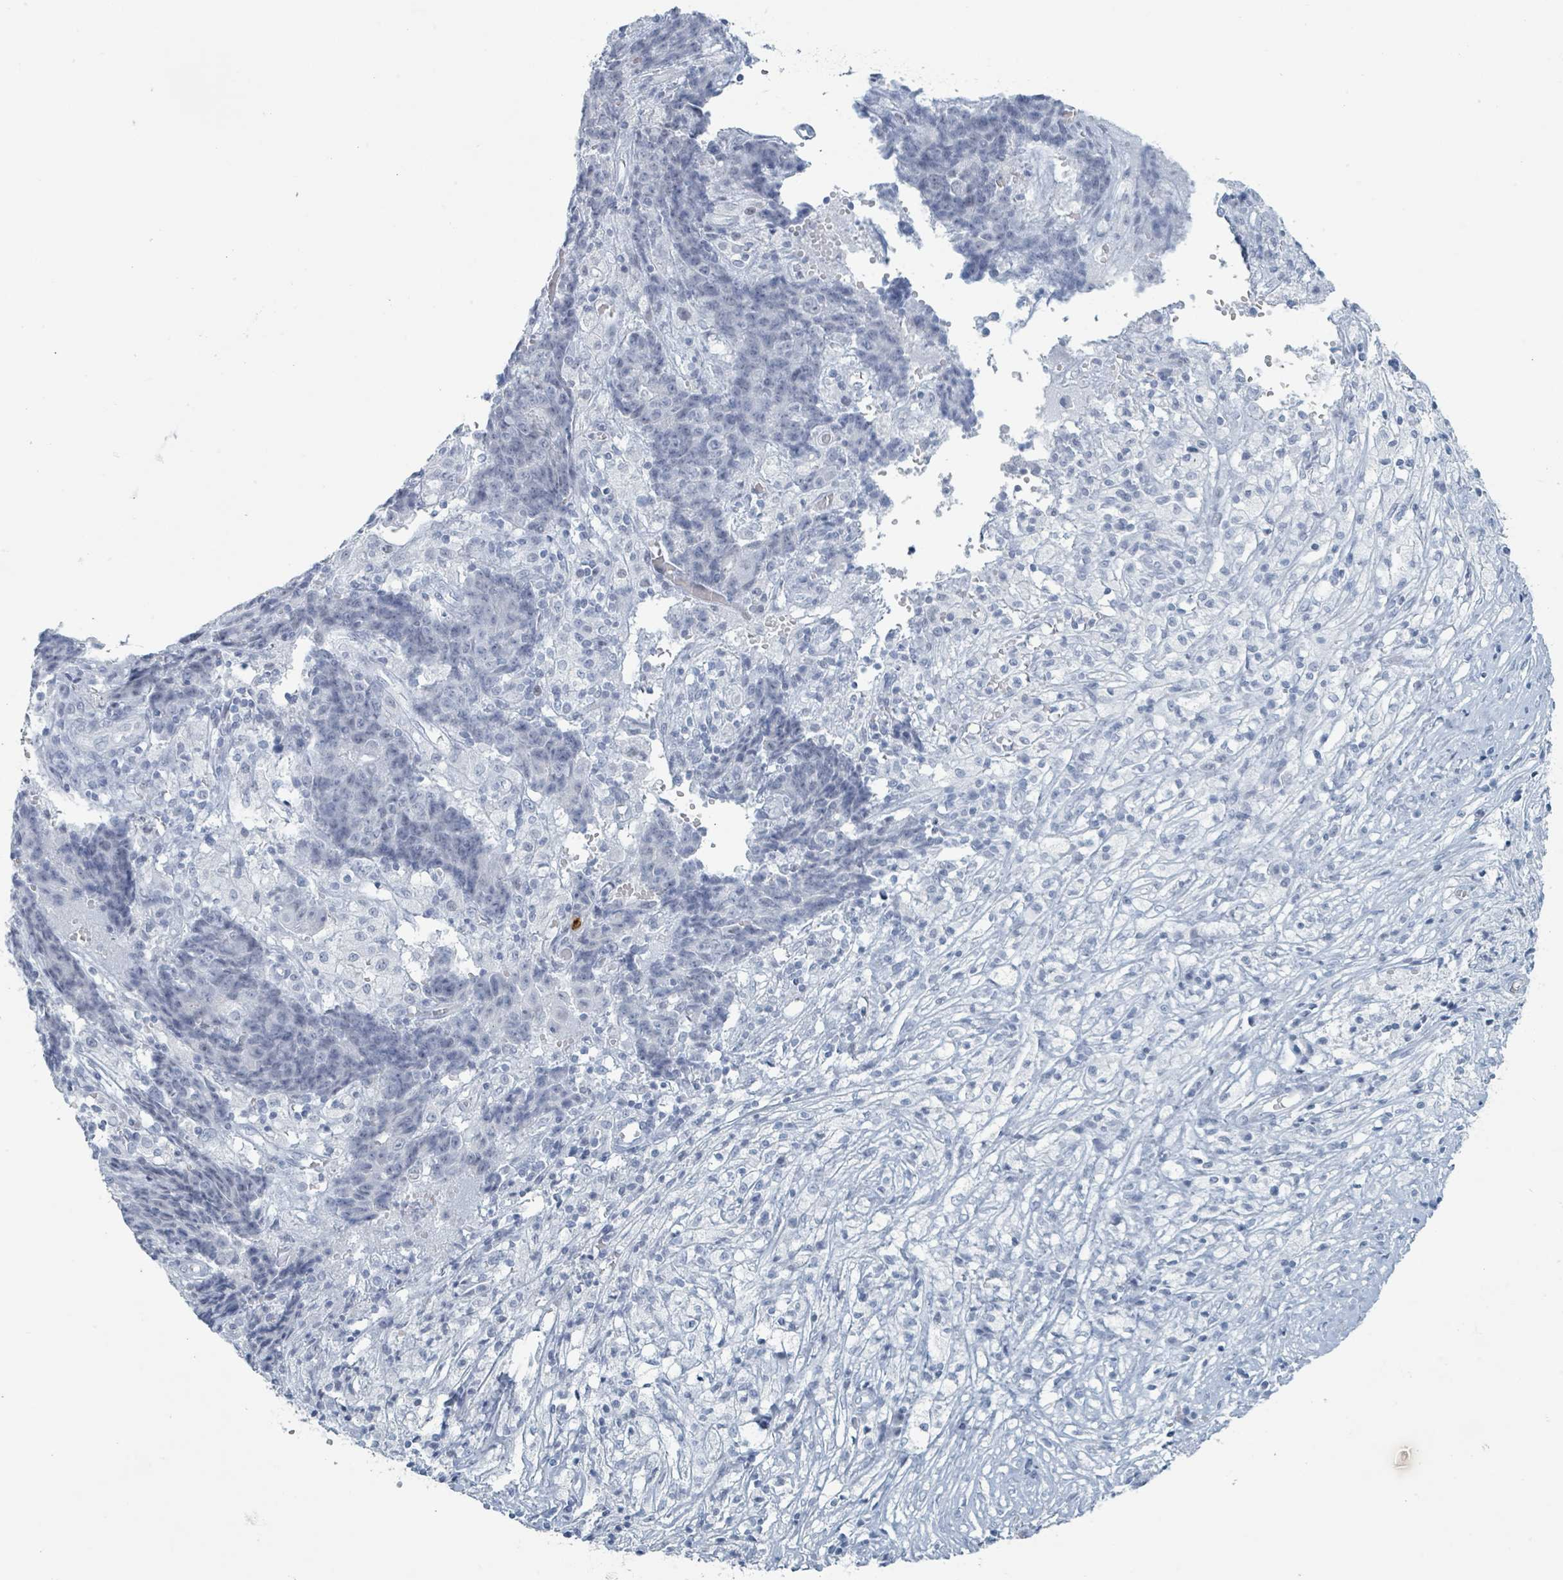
{"staining": {"intensity": "negative", "quantity": "none", "location": "none"}, "tissue": "ovarian cancer", "cell_type": "Tumor cells", "image_type": "cancer", "snomed": [{"axis": "morphology", "description": "Carcinoma, endometroid"}, {"axis": "topography", "description": "Ovary"}], "caption": "Tumor cells are negative for protein expression in human ovarian cancer (endometroid carcinoma). Brightfield microscopy of immunohistochemistry stained with DAB (brown) and hematoxylin (blue), captured at high magnification.", "gene": "GPR15LG", "patient": {"sex": "female", "age": 42}}